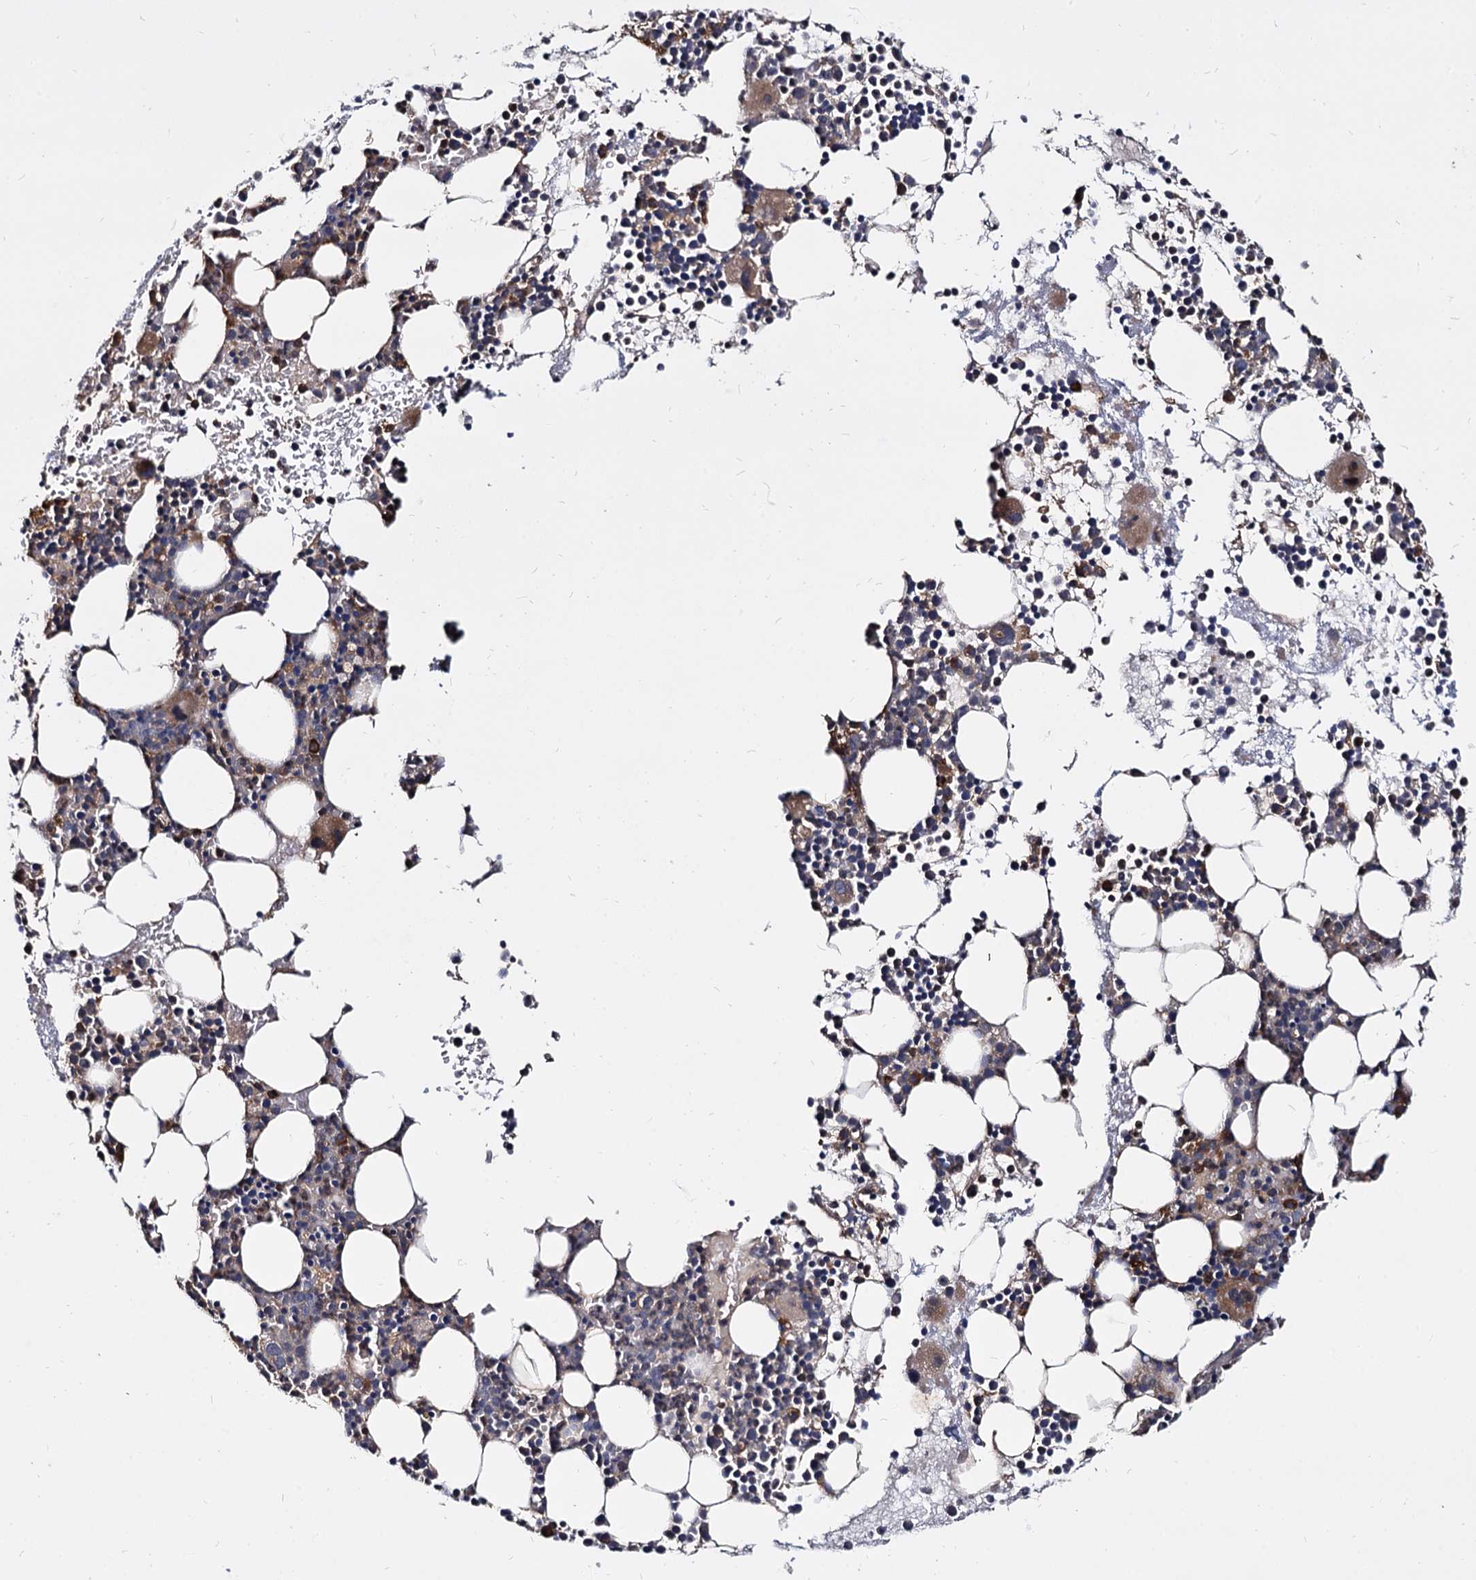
{"staining": {"intensity": "strong", "quantity": "<25%", "location": "cytoplasmic/membranous"}, "tissue": "bone marrow", "cell_type": "Hematopoietic cells", "image_type": "normal", "snomed": [{"axis": "morphology", "description": "Normal tissue, NOS"}, {"axis": "topography", "description": "Bone marrow"}], "caption": "Immunohistochemistry (IHC) photomicrograph of unremarkable human bone marrow stained for a protein (brown), which shows medium levels of strong cytoplasmic/membranous positivity in about <25% of hematopoietic cells.", "gene": "WWC3", "patient": {"sex": "female", "age": 76}}